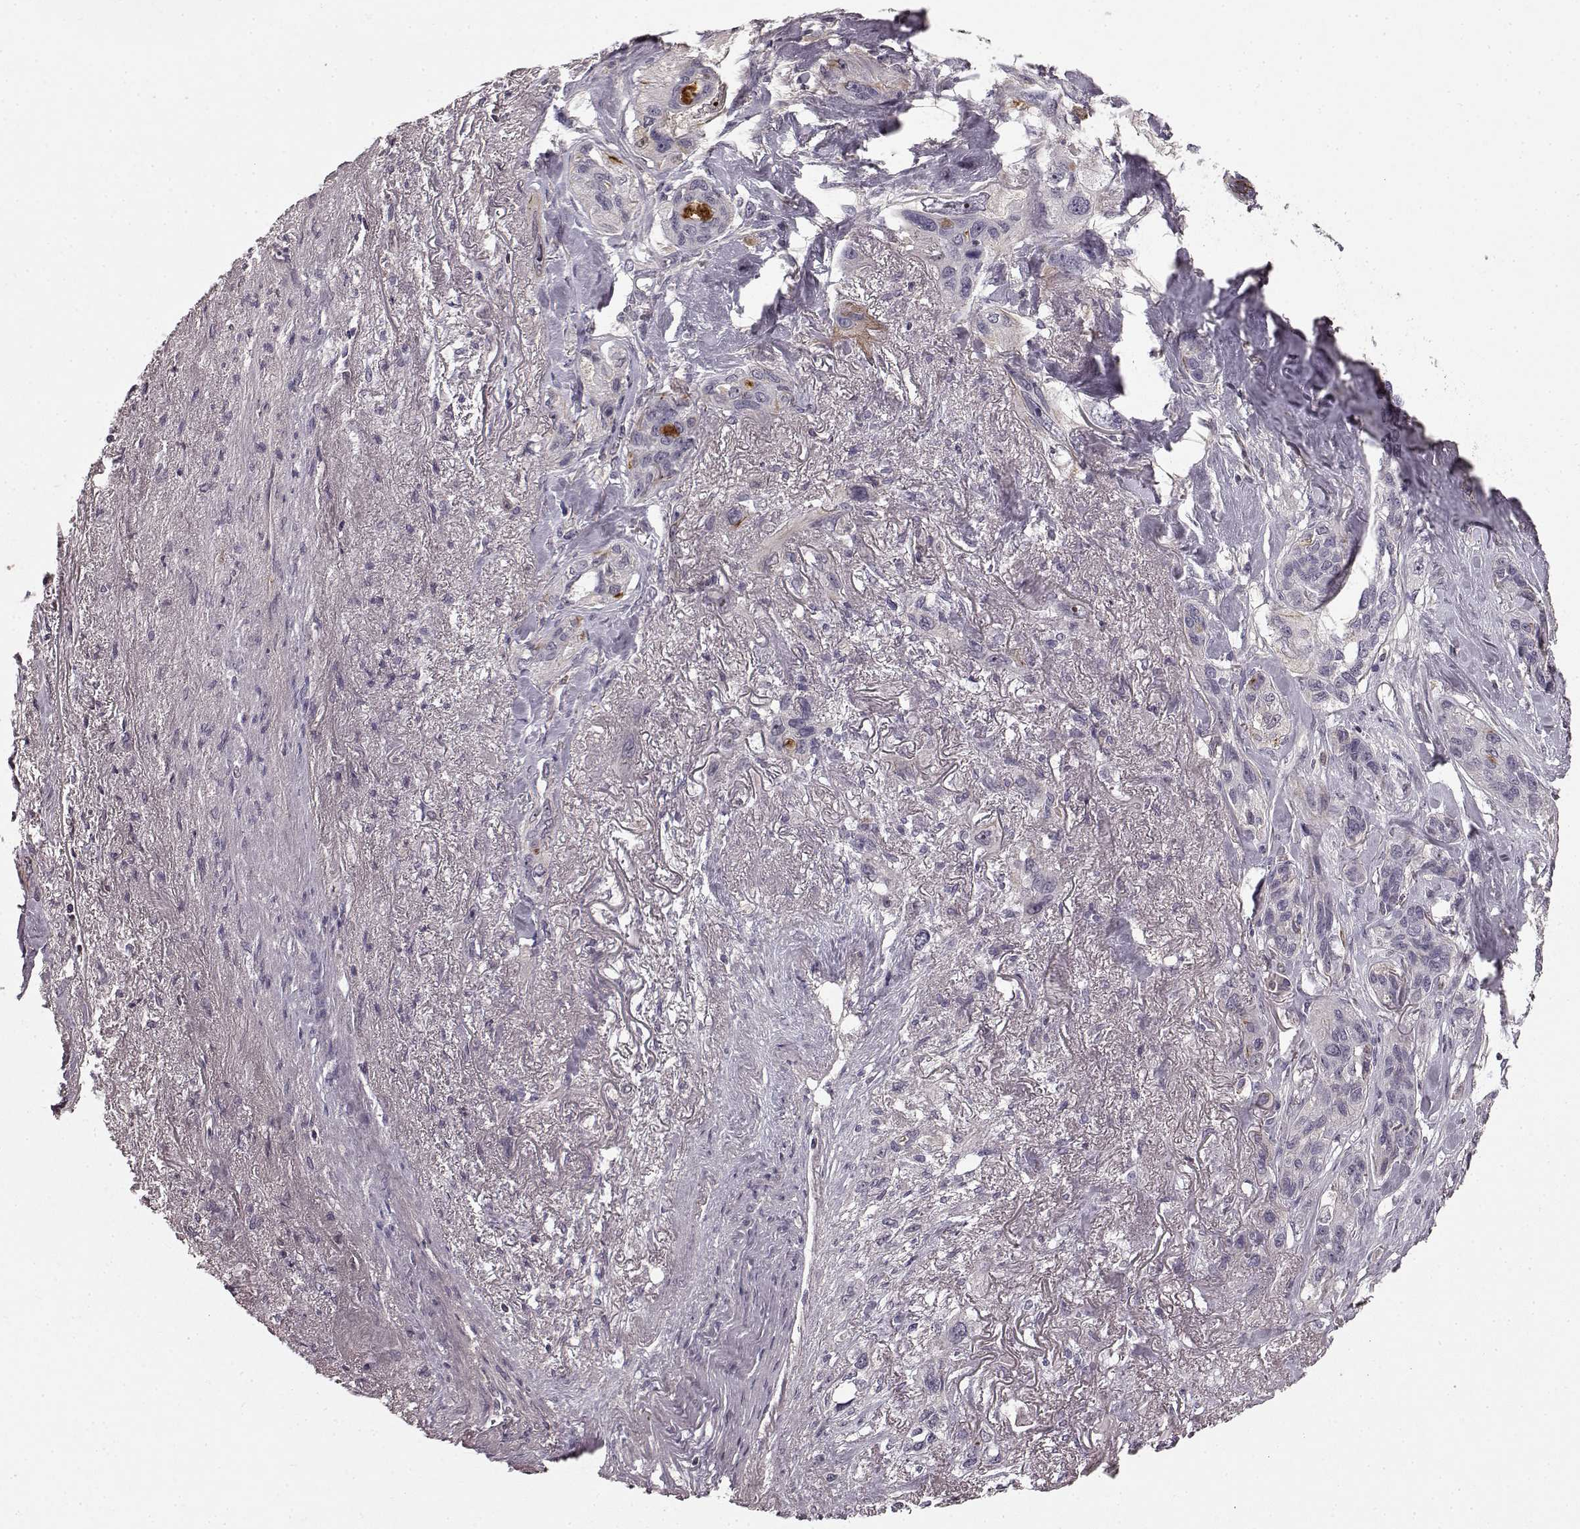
{"staining": {"intensity": "negative", "quantity": "none", "location": "none"}, "tissue": "lung cancer", "cell_type": "Tumor cells", "image_type": "cancer", "snomed": [{"axis": "morphology", "description": "Squamous cell carcinoma, NOS"}, {"axis": "topography", "description": "Lung"}], "caption": "Tumor cells show no significant protein staining in lung squamous cell carcinoma.", "gene": "SLC22A18", "patient": {"sex": "female", "age": 70}}